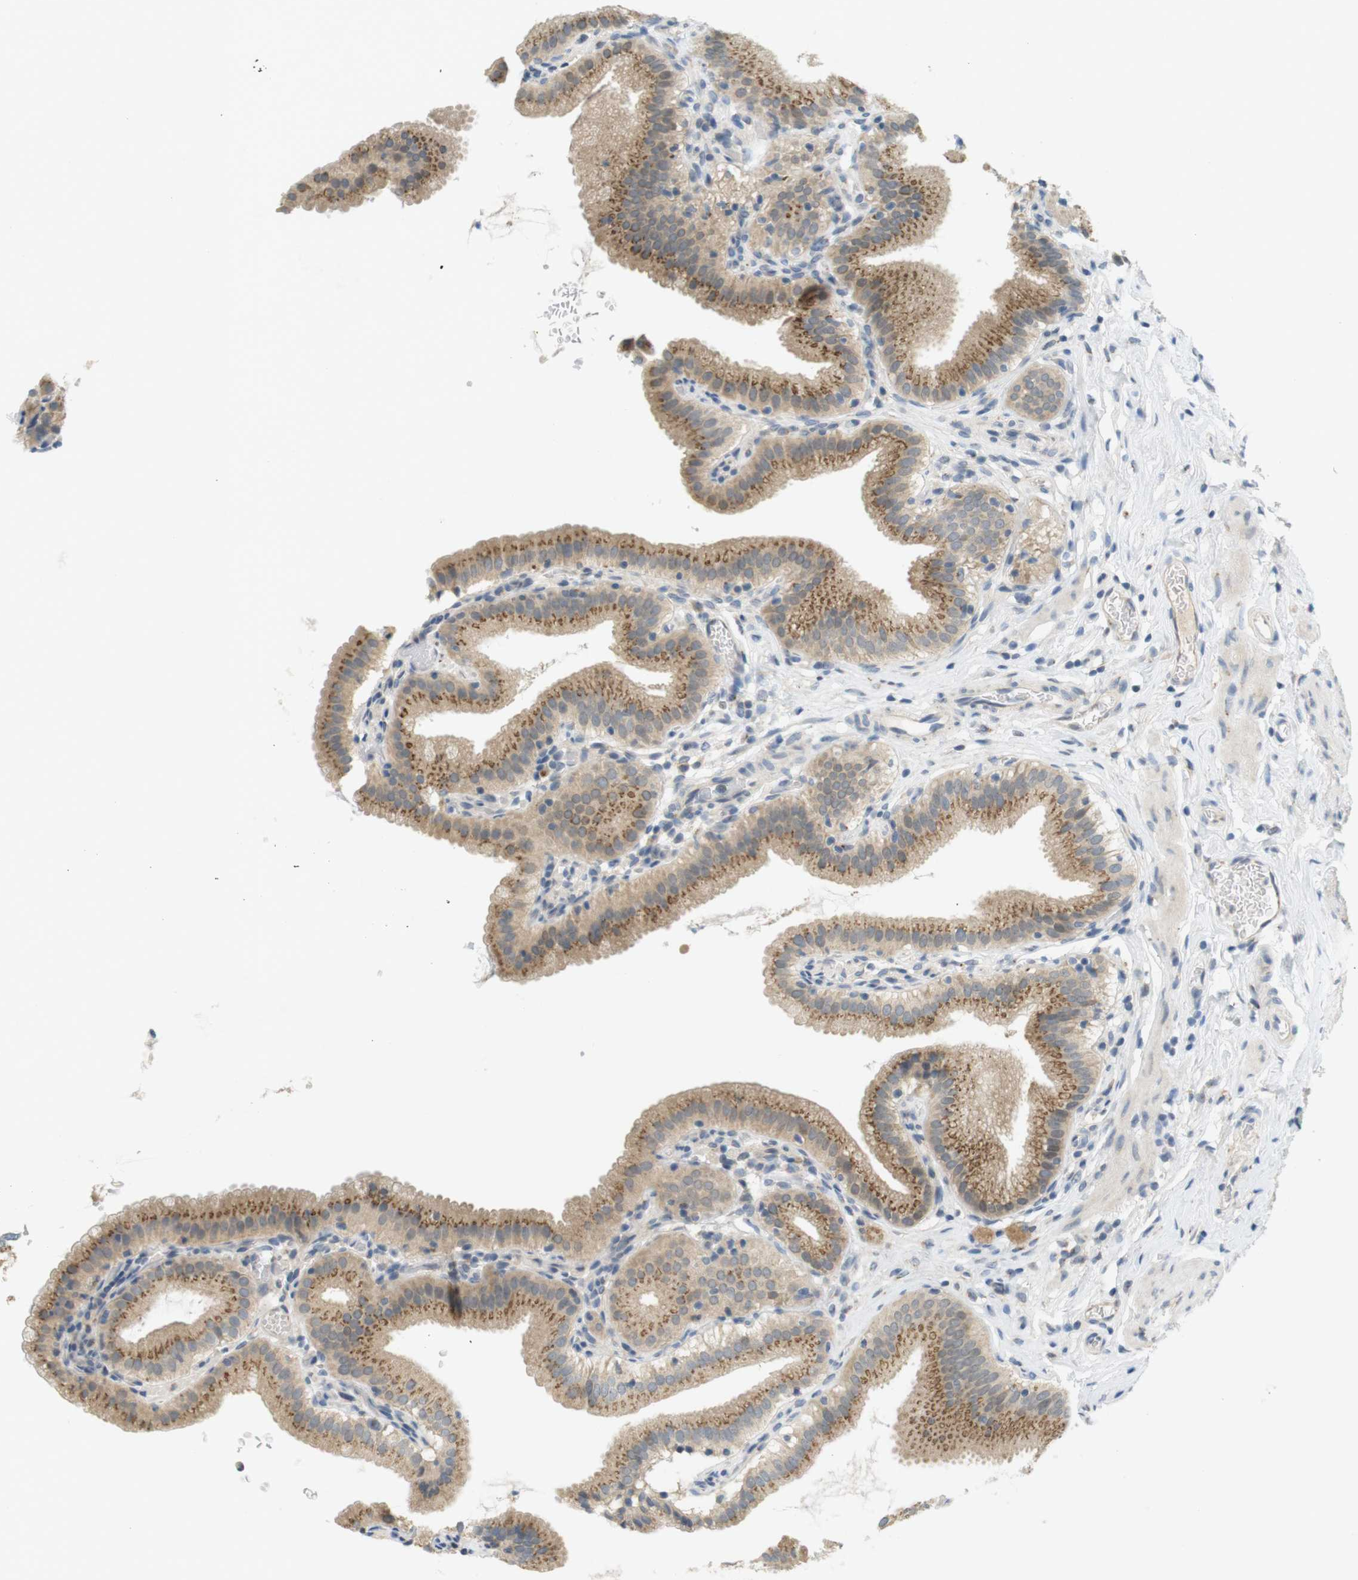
{"staining": {"intensity": "moderate", "quantity": ">75%", "location": "cytoplasmic/membranous"}, "tissue": "gallbladder", "cell_type": "Glandular cells", "image_type": "normal", "snomed": [{"axis": "morphology", "description": "Normal tissue, NOS"}, {"axis": "topography", "description": "Gallbladder"}], "caption": "Immunohistochemistry (DAB) staining of unremarkable human gallbladder shows moderate cytoplasmic/membranous protein expression in approximately >75% of glandular cells.", "gene": "YIPF3", "patient": {"sex": "male", "age": 54}}